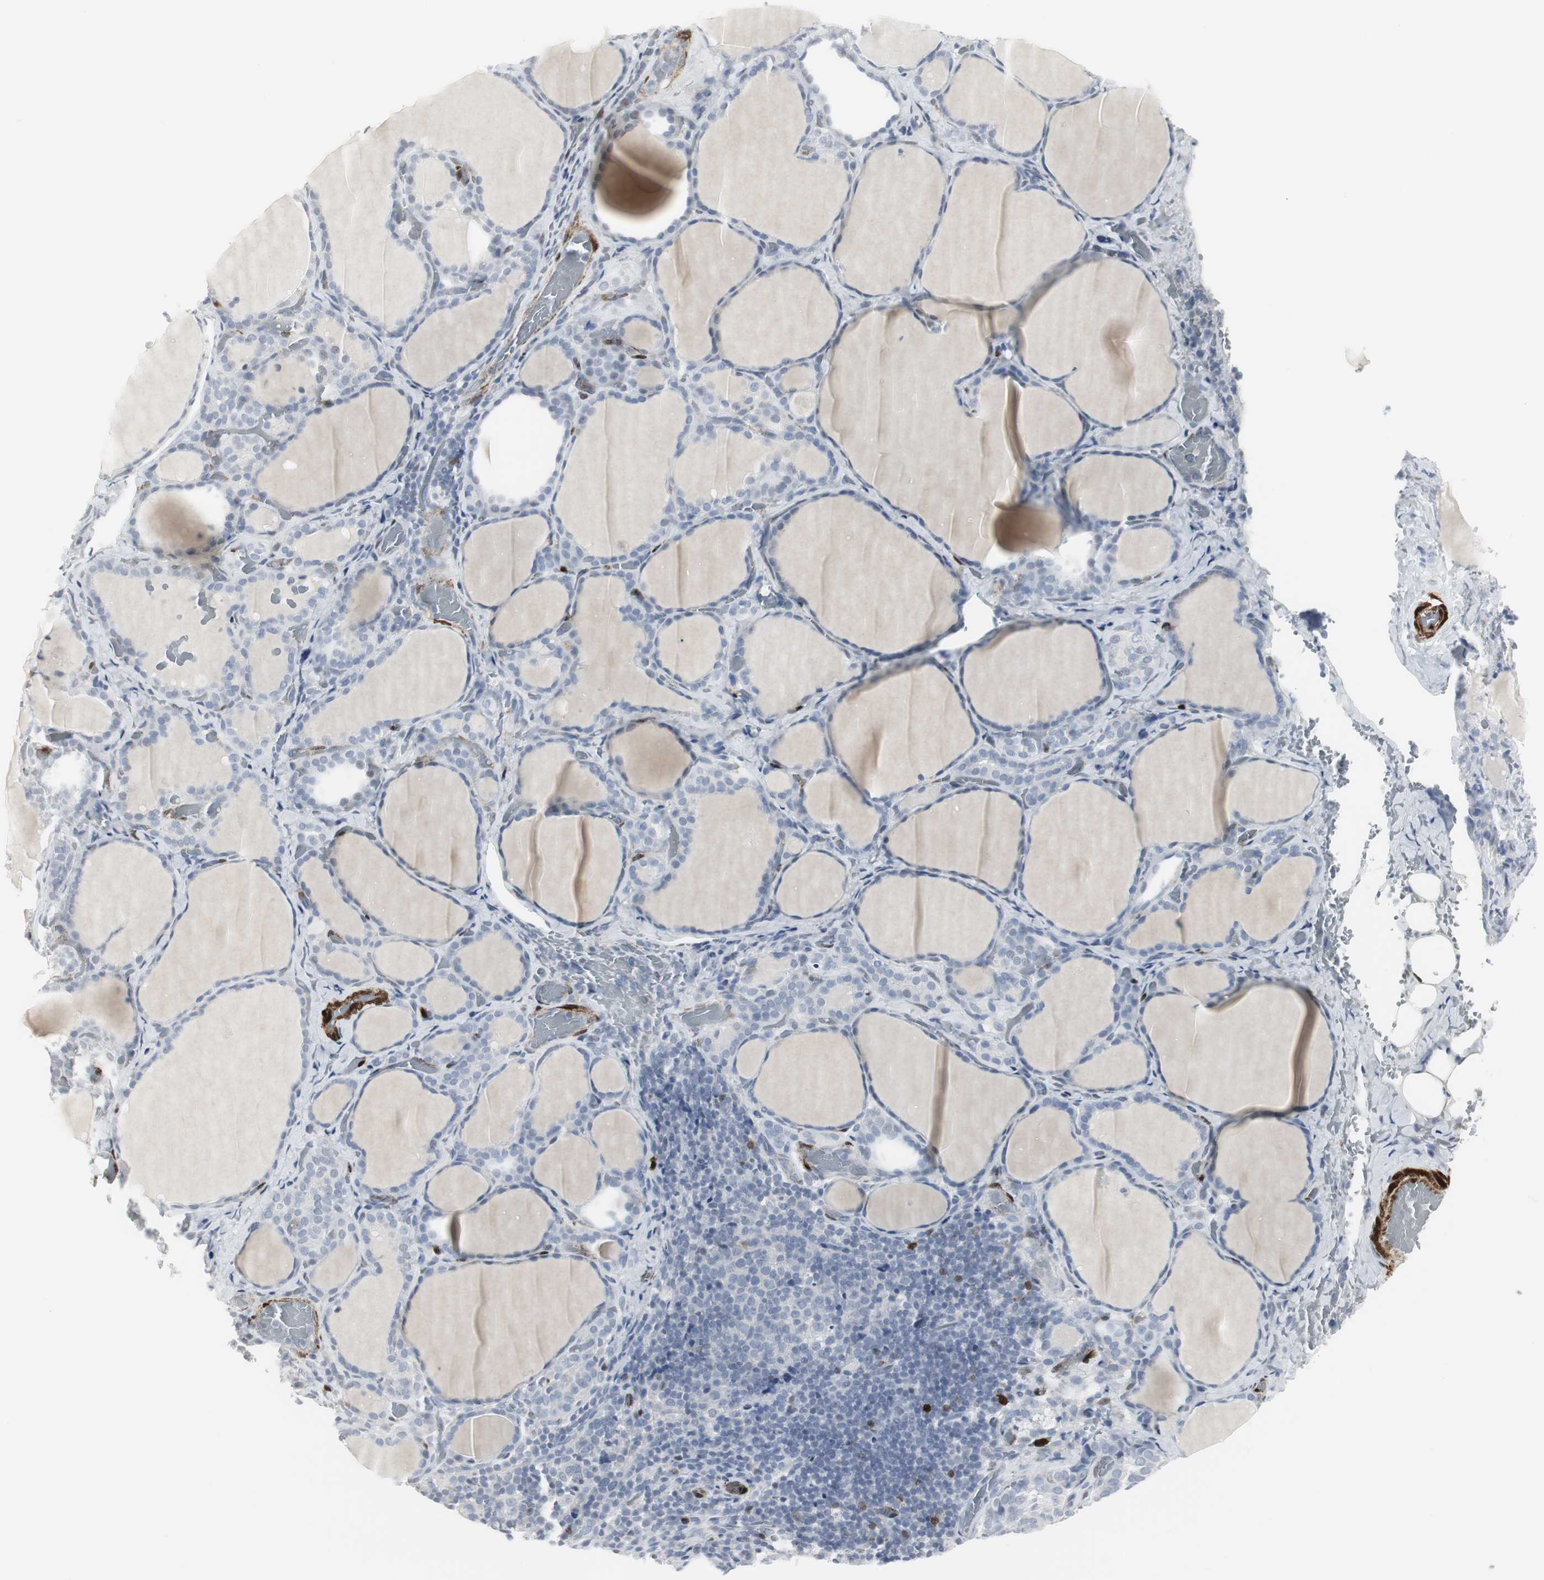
{"staining": {"intensity": "negative", "quantity": "none", "location": "none"}, "tissue": "thyroid cancer", "cell_type": "Tumor cells", "image_type": "cancer", "snomed": [{"axis": "morphology", "description": "Papillary adenocarcinoma, NOS"}, {"axis": "topography", "description": "Thyroid gland"}], "caption": "Tumor cells are negative for brown protein staining in papillary adenocarcinoma (thyroid). (Immunohistochemistry (ihc), brightfield microscopy, high magnification).", "gene": "PPP1R14A", "patient": {"sex": "female", "age": 30}}